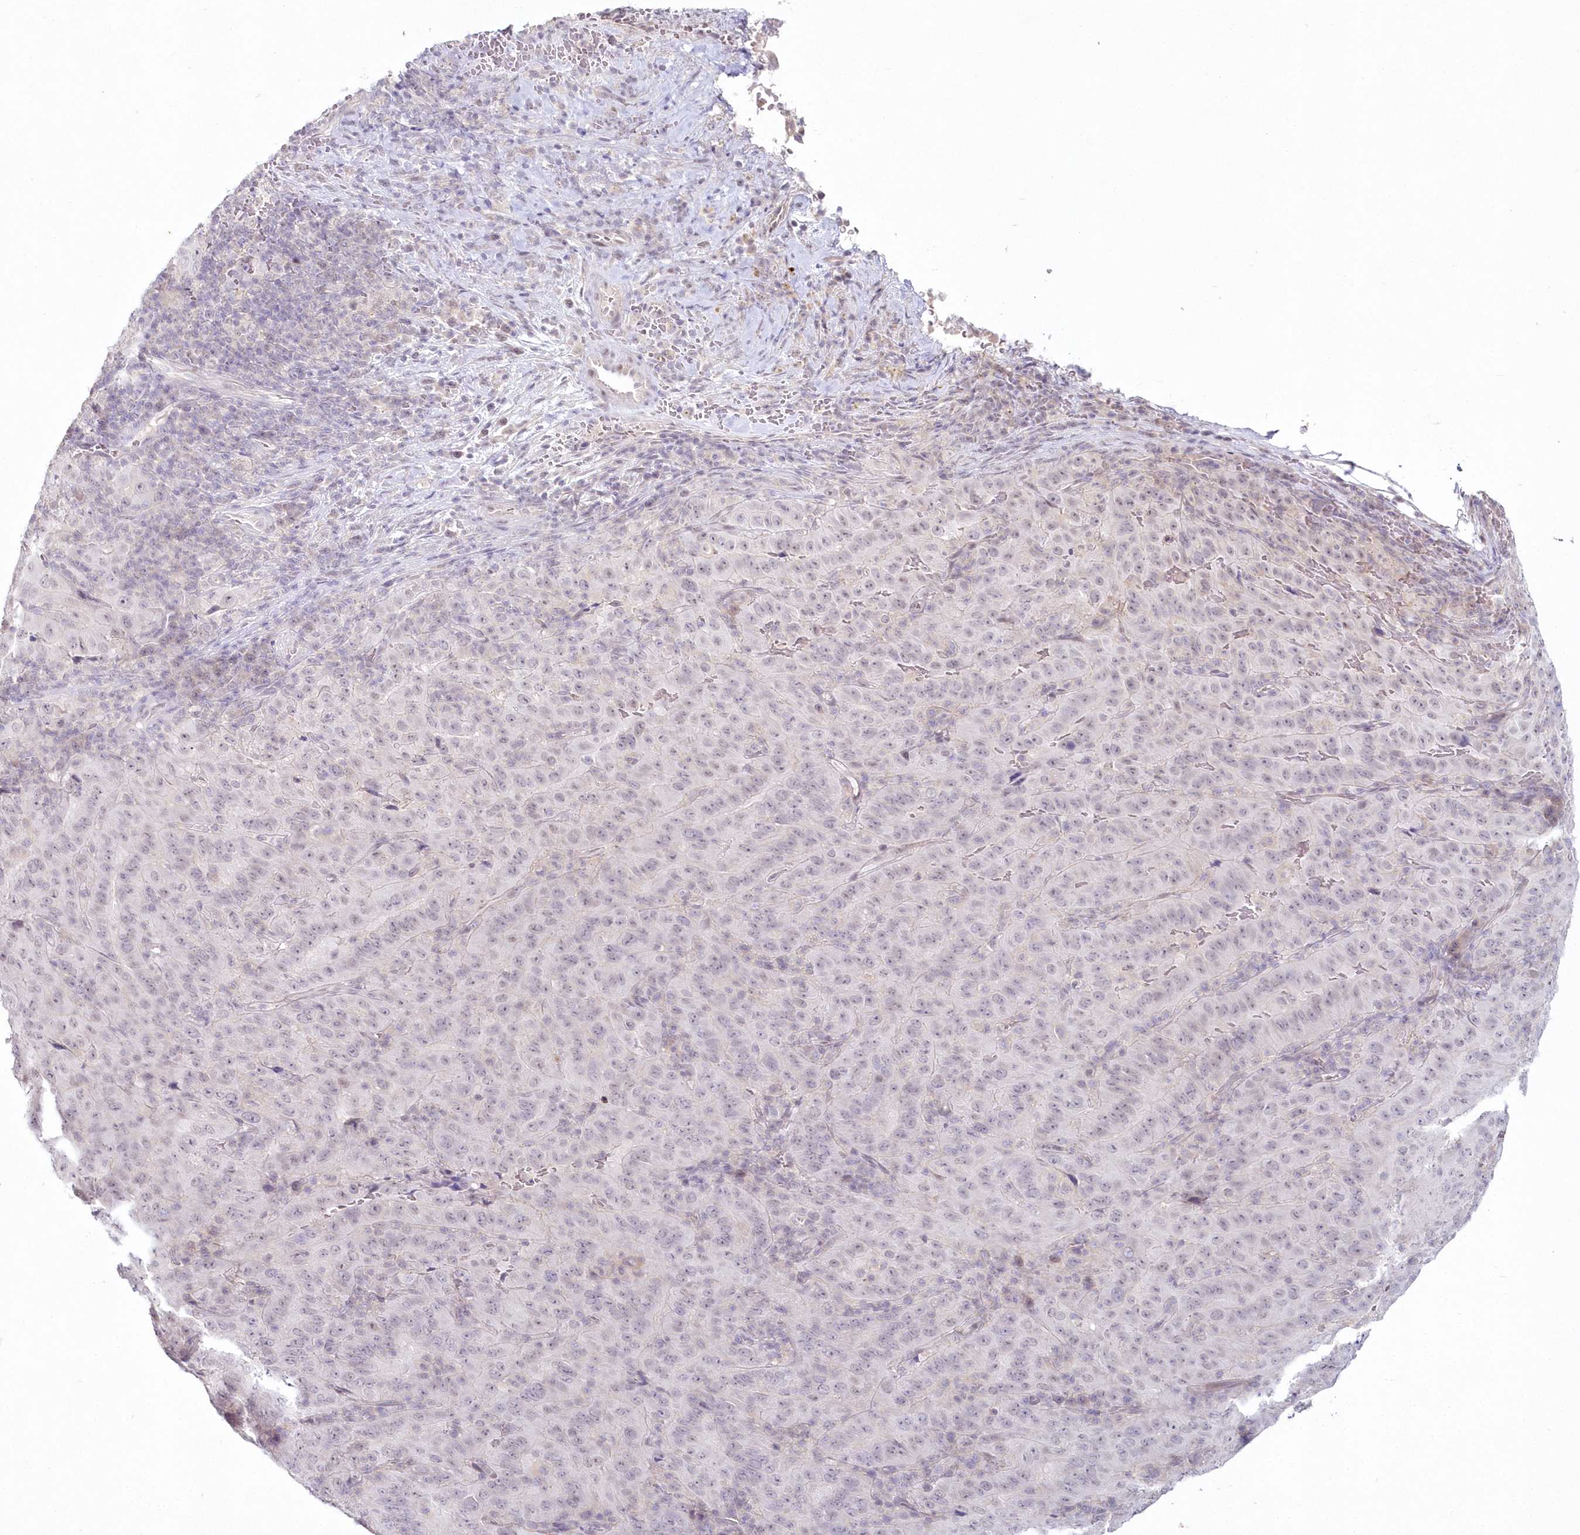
{"staining": {"intensity": "negative", "quantity": "none", "location": "none"}, "tissue": "pancreatic cancer", "cell_type": "Tumor cells", "image_type": "cancer", "snomed": [{"axis": "morphology", "description": "Adenocarcinoma, NOS"}, {"axis": "topography", "description": "Pancreas"}], "caption": "Tumor cells show no significant protein positivity in adenocarcinoma (pancreatic).", "gene": "HYCC2", "patient": {"sex": "male", "age": 63}}